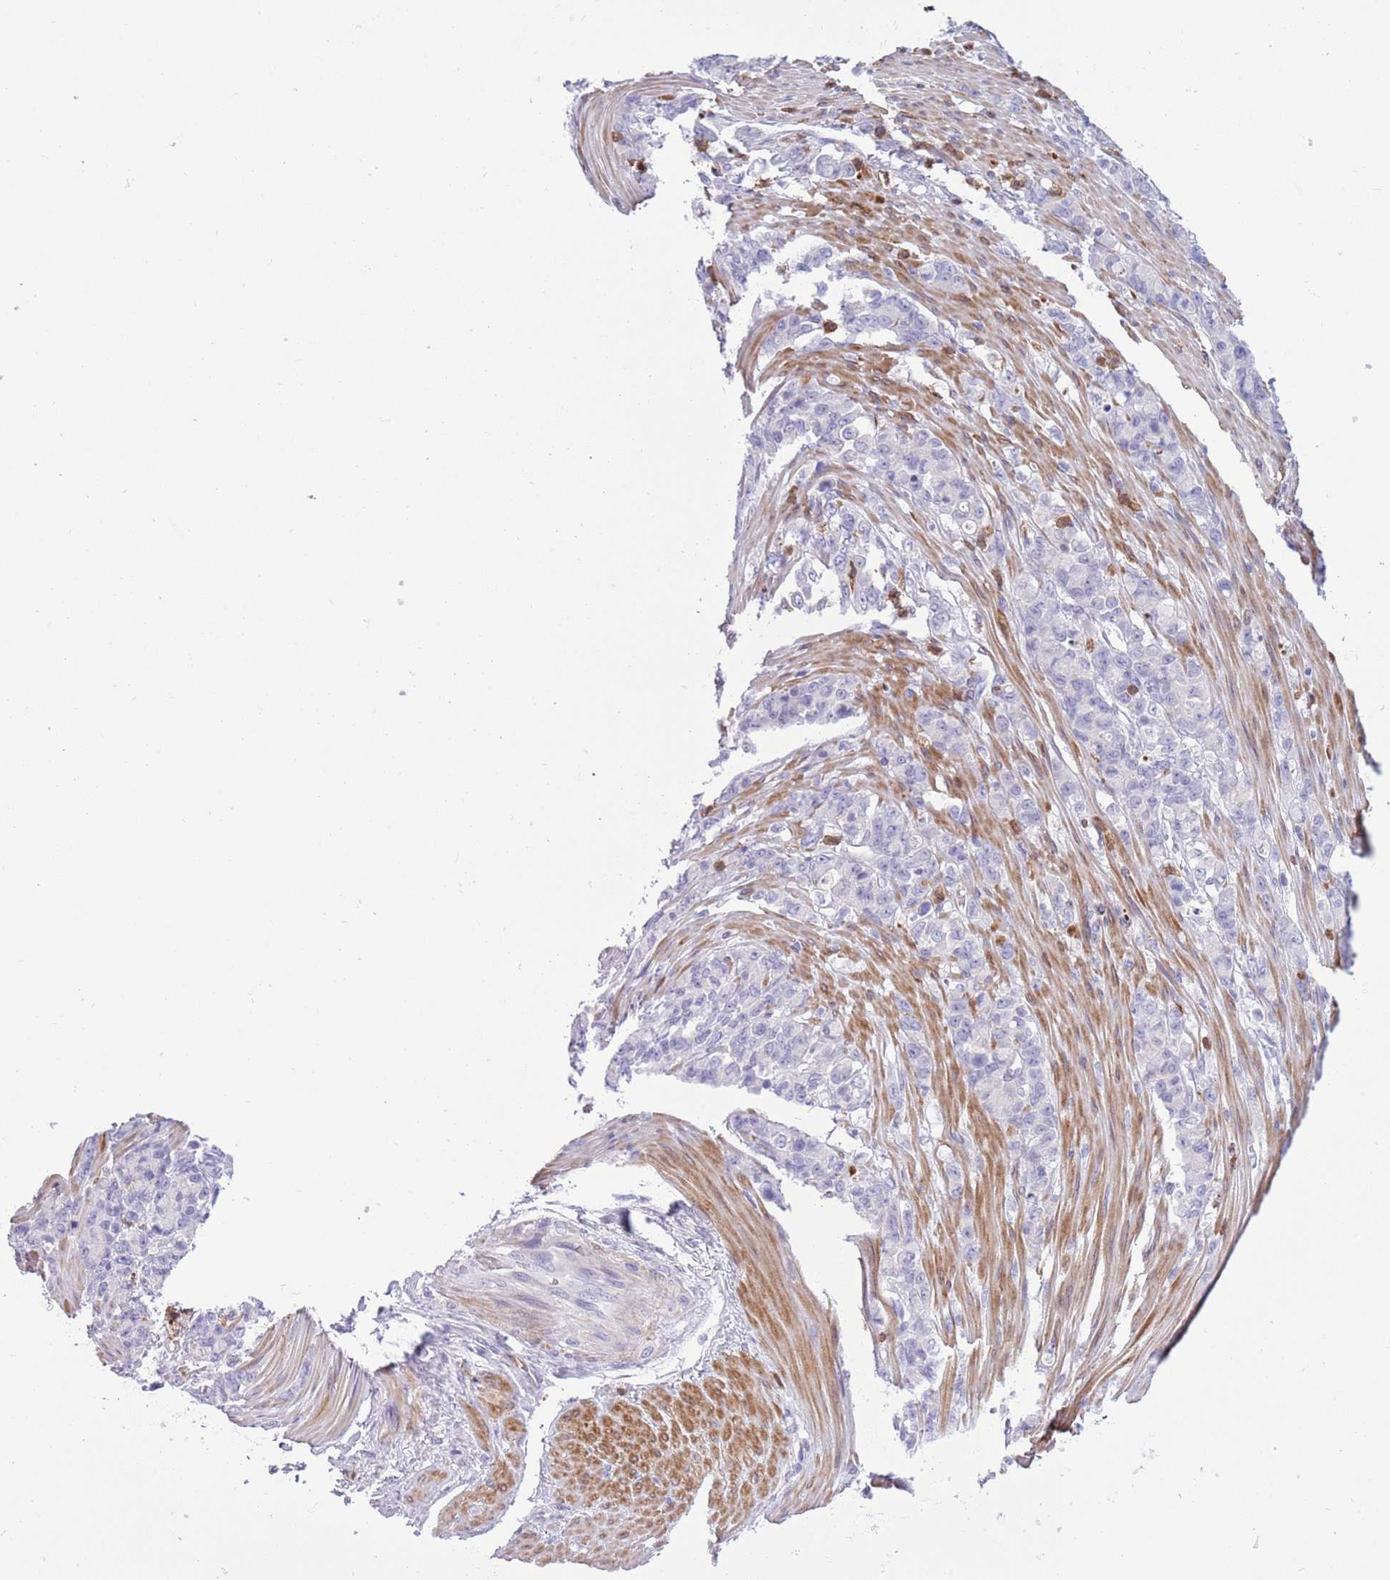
{"staining": {"intensity": "negative", "quantity": "none", "location": "none"}, "tissue": "stomach cancer", "cell_type": "Tumor cells", "image_type": "cancer", "snomed": [{"axis": "morphology", "description": "Normal tissue, NOS"}, {"axis": "morphology", "description": "Adenocarcinoma, NOS"}, {"axis": "topography", "description": "Stomach"}], "caption": "An IHC micrograph of stomach cancer is shown. There is no staining in tumor cells of stomach cancer.", "gene": "OR6M1", "patient": {"sex": "female", "age": 79}}